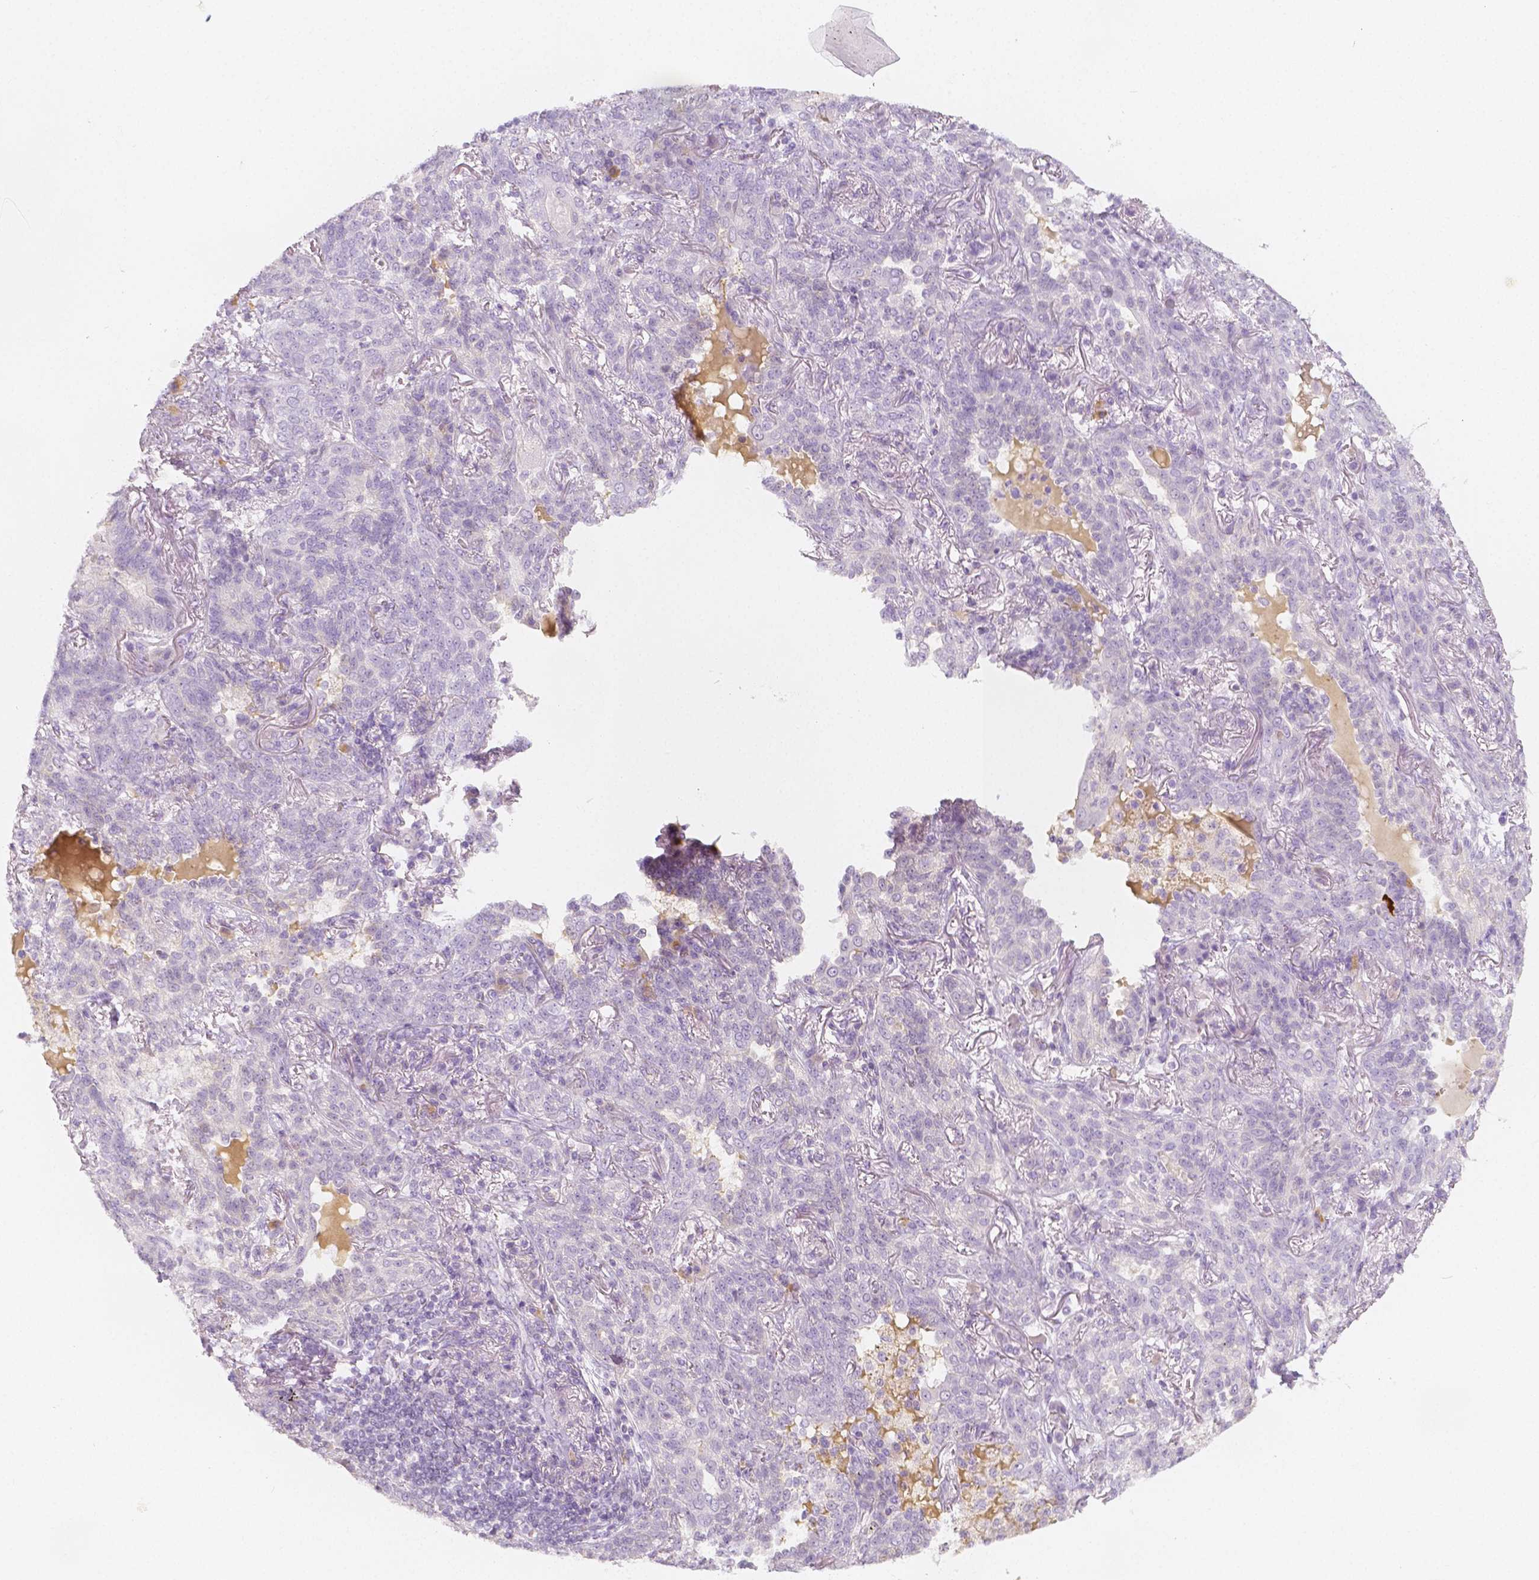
{"staining": {"intensity": "negative", "quantity": "none", "location": "none"}, "tissue": "lung cancer", "cell_type": "Tumor cells", "image_type": "cancer", "snomed": [{"axis": "morphology", "description": "Squamous cell carcinoma, NOS"}, {"axis": "topography", "description": "Lung"}], "caption": "DAB (3,3'-diaminobenzidine) immunohistochemical staining of squamous cell carcinoma (lung) displays no significant expression in tumor cells.", "gene": "BATF", "patient": {"sex": "female", "age": 70}}